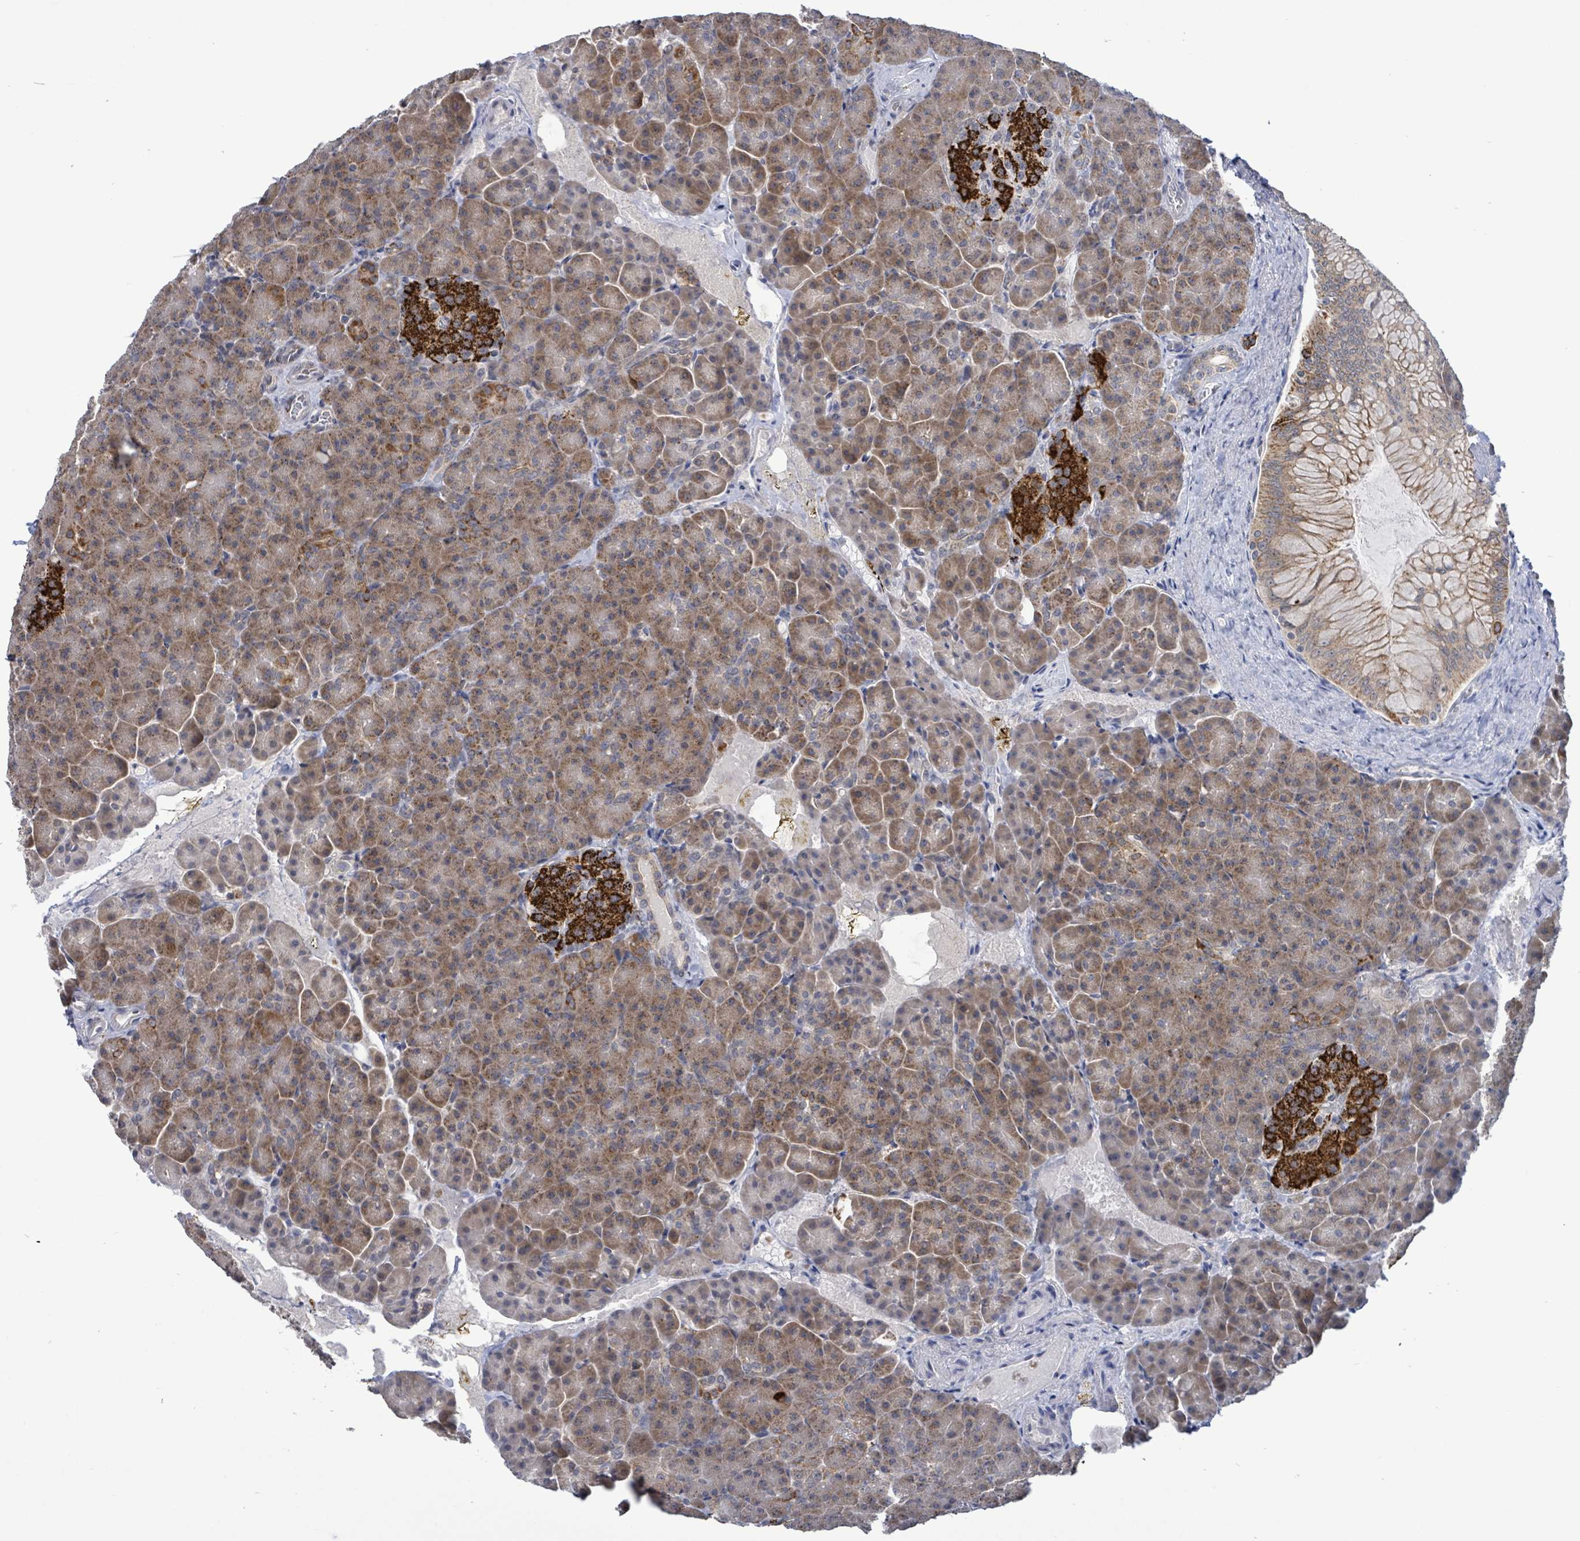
{"staining": {"intensity": "moderate", "quantity": ">75%", "location": "cytoplasmic/membranous"}, "tissue": "pancreas", "cell_type": "Exocrine glandular cells", "image_type": "normal", "snomed": [{"axis": "morphology", "description": "Normal tissue, NOS"}, {"axis": "topography", "description": "Pancreas"}], "caption": "Moderate cytoplasmic/membranous staining is present in approximately >75% of exocrine glandular cells in benign pancreas.", "gene": "COQ10B", "patient": {"sex": "female", "age": 74}}